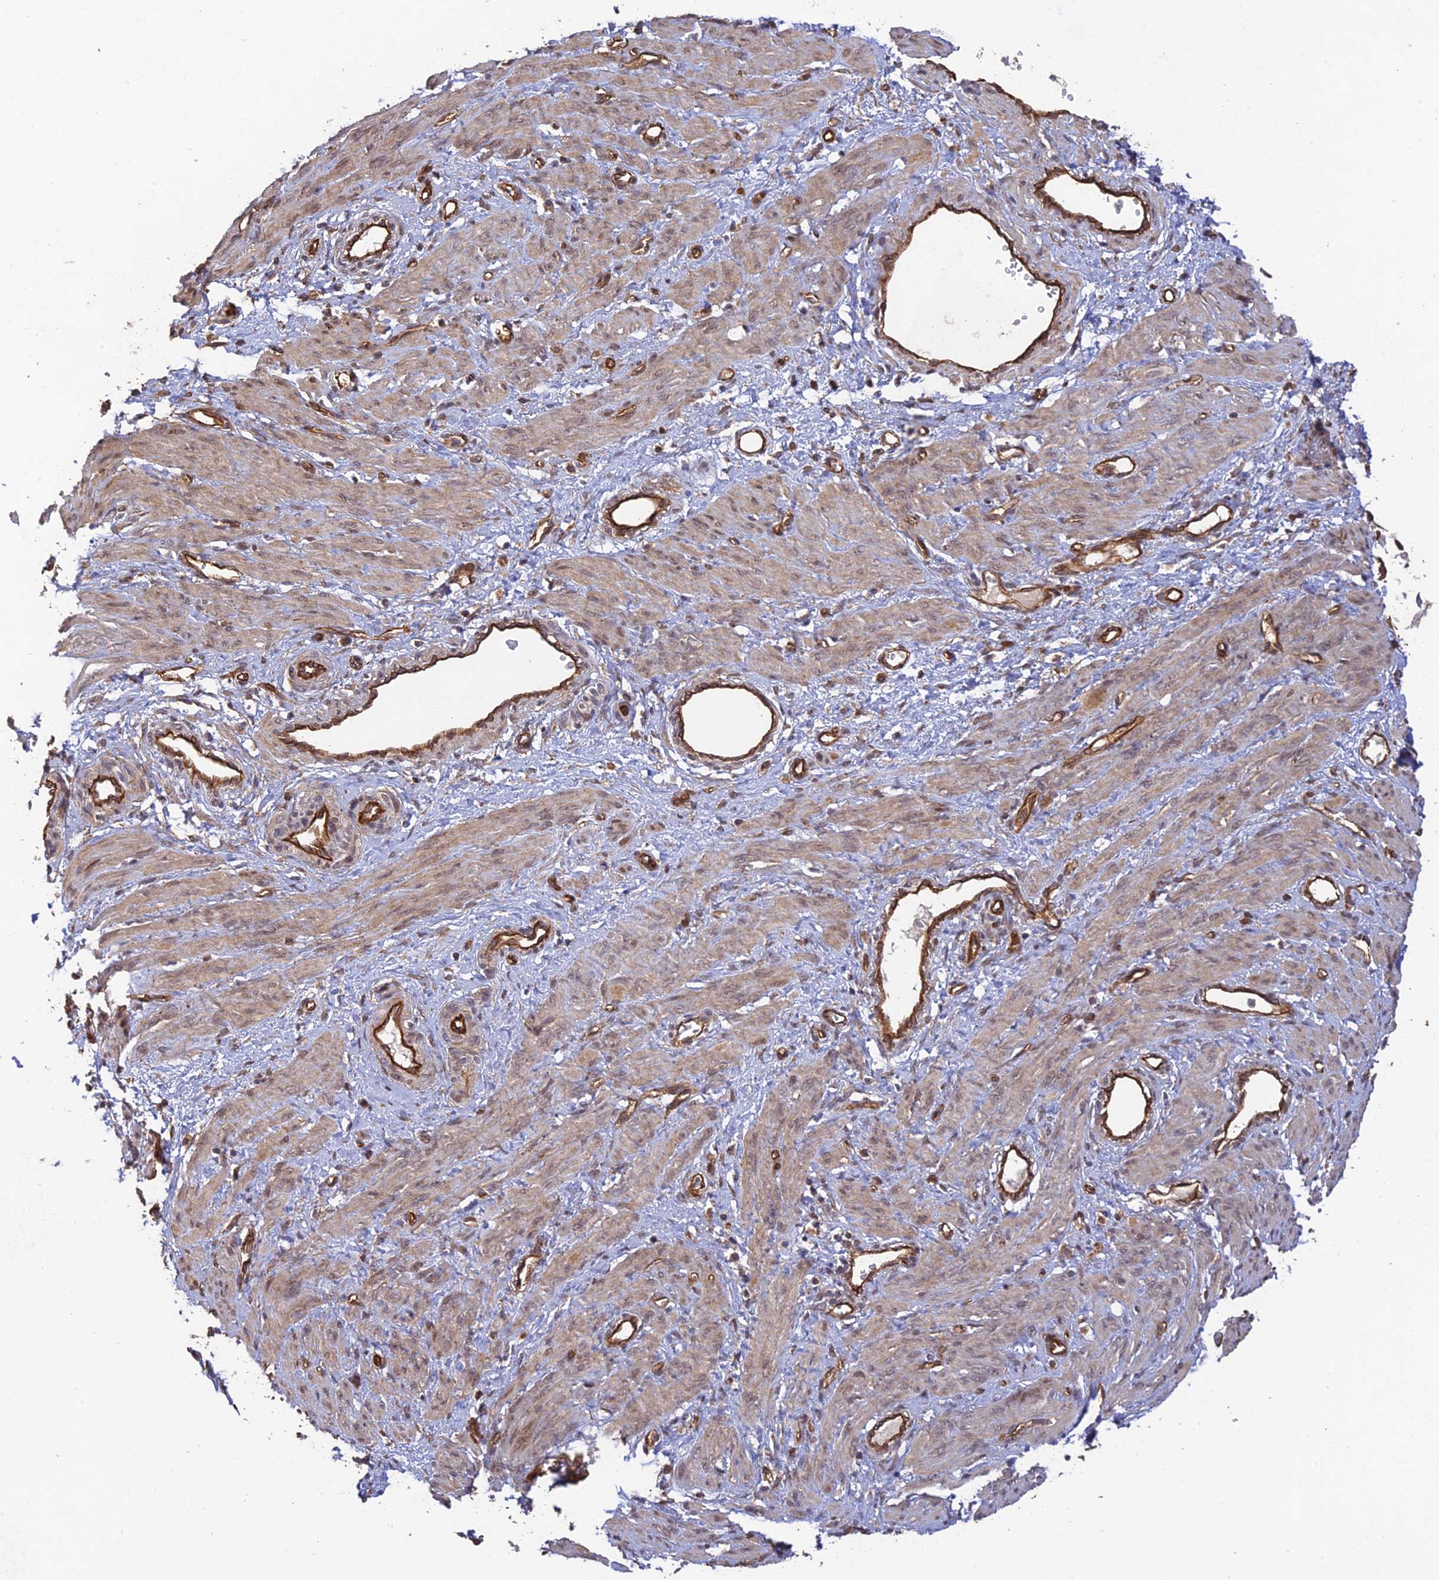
{"staining": {"intensity": "weak", "quantity": ">75%", "location": "cytoplasmic/membranous"}, "tissue": "smooth muscle", "cell_type": "Smooth muscle cells", "image_type": "normal", "snomed": [{"axis": "morphology", "description": "Normal tissue, NOS"}, {"axis": "topography", "description": "Endometrium"}], "caption": "Brown immunohistochemical staining in benign human smooth muscle displays weak cytoplasmic/membranous positivity in about >75% of smooth muscle cells.", "gene": "HOMER2", "patient": {"sex": "female", "age": 33}}